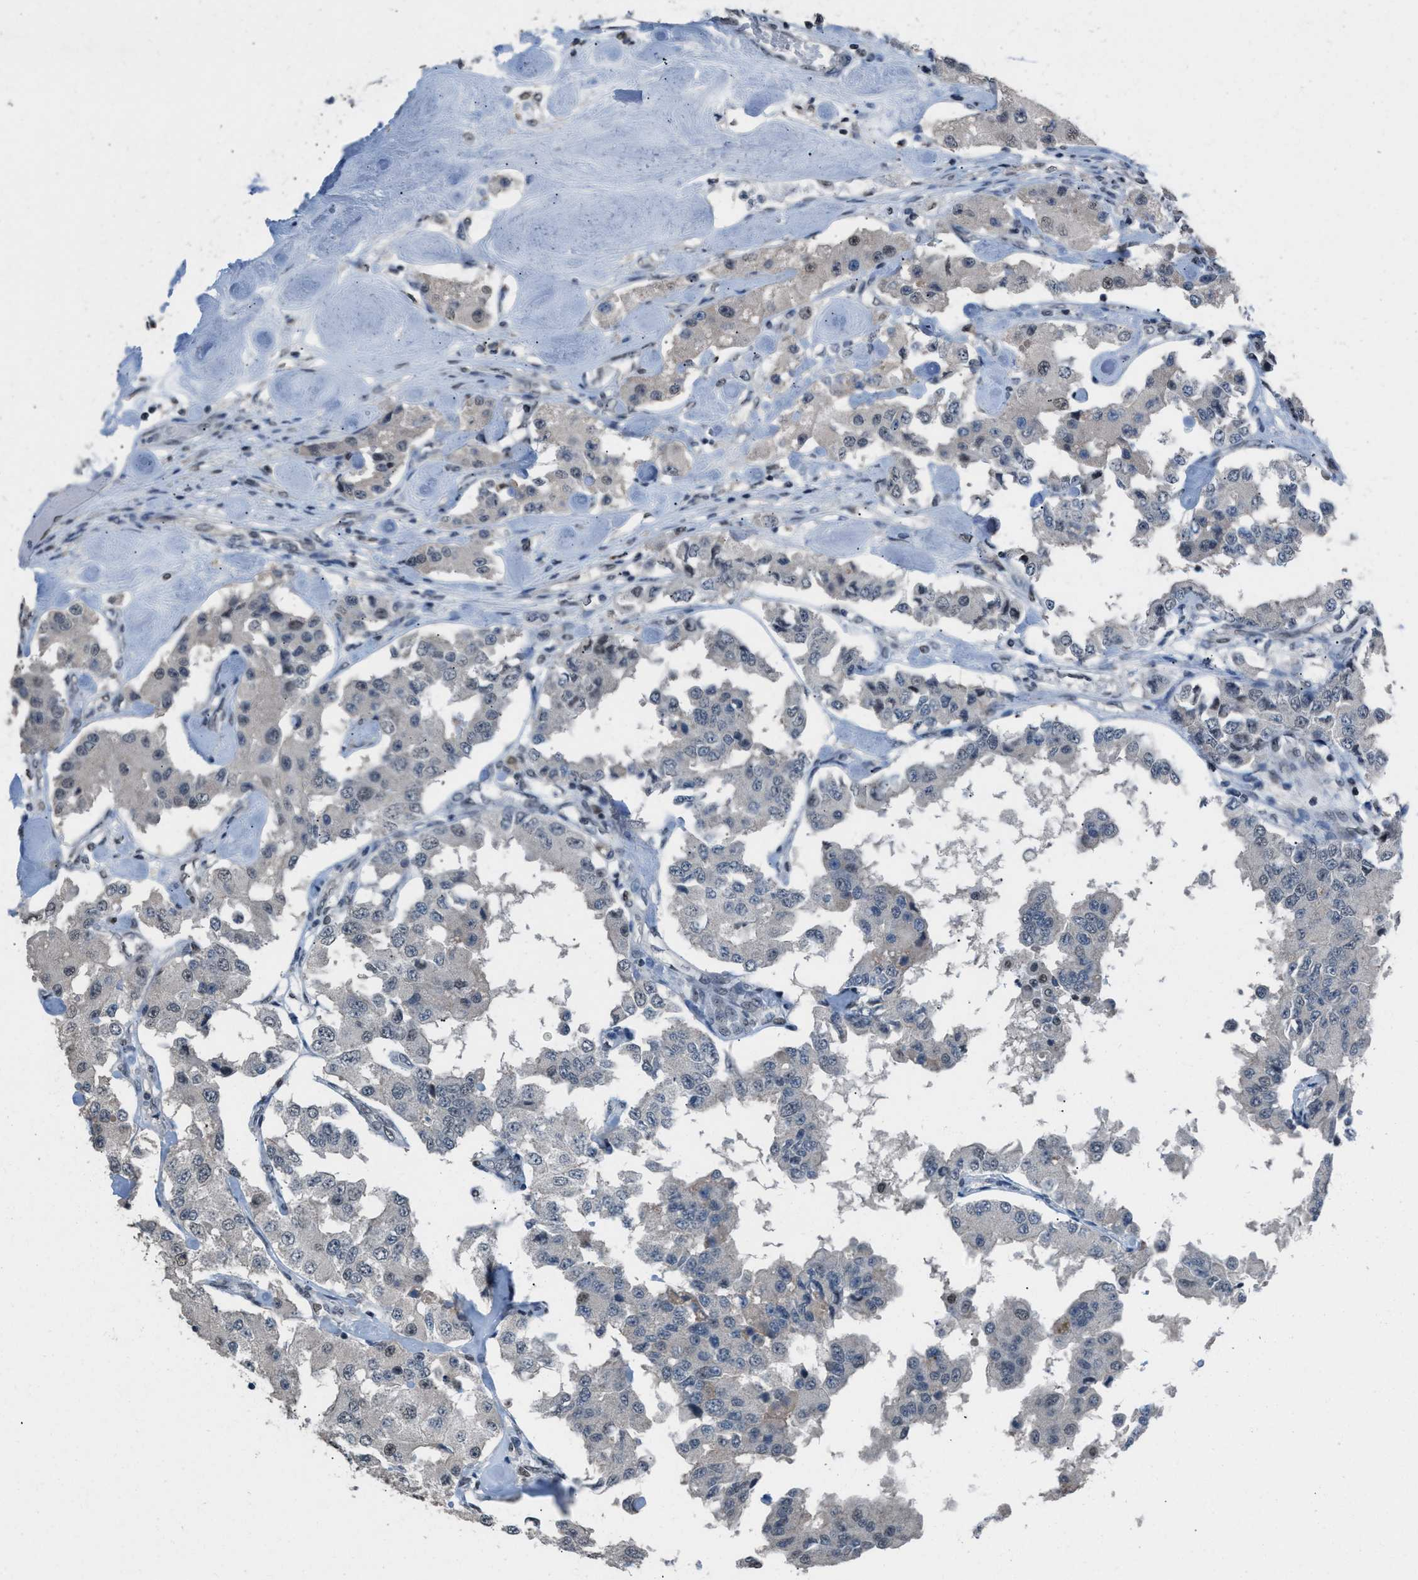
{"staining": {"intensity": "weak", "quantity": "<25%", "location": "nuclear"}, "tissue": "carcinoid", "cell_type": "Tumor cells", "image_type": "cancer", "snomed": [{"axis": "morphology", "description": "Carcinoid, malignant, NOS"}, {"axis": "topography", "description": "Pancreas"}], "caption": "IHC histopathology image of human carcinoid stained for a protein (brown), which displays no positivity in tumor cells.", "gene": "ZNF276", "patient": {"sex": "male", "age": 41}}